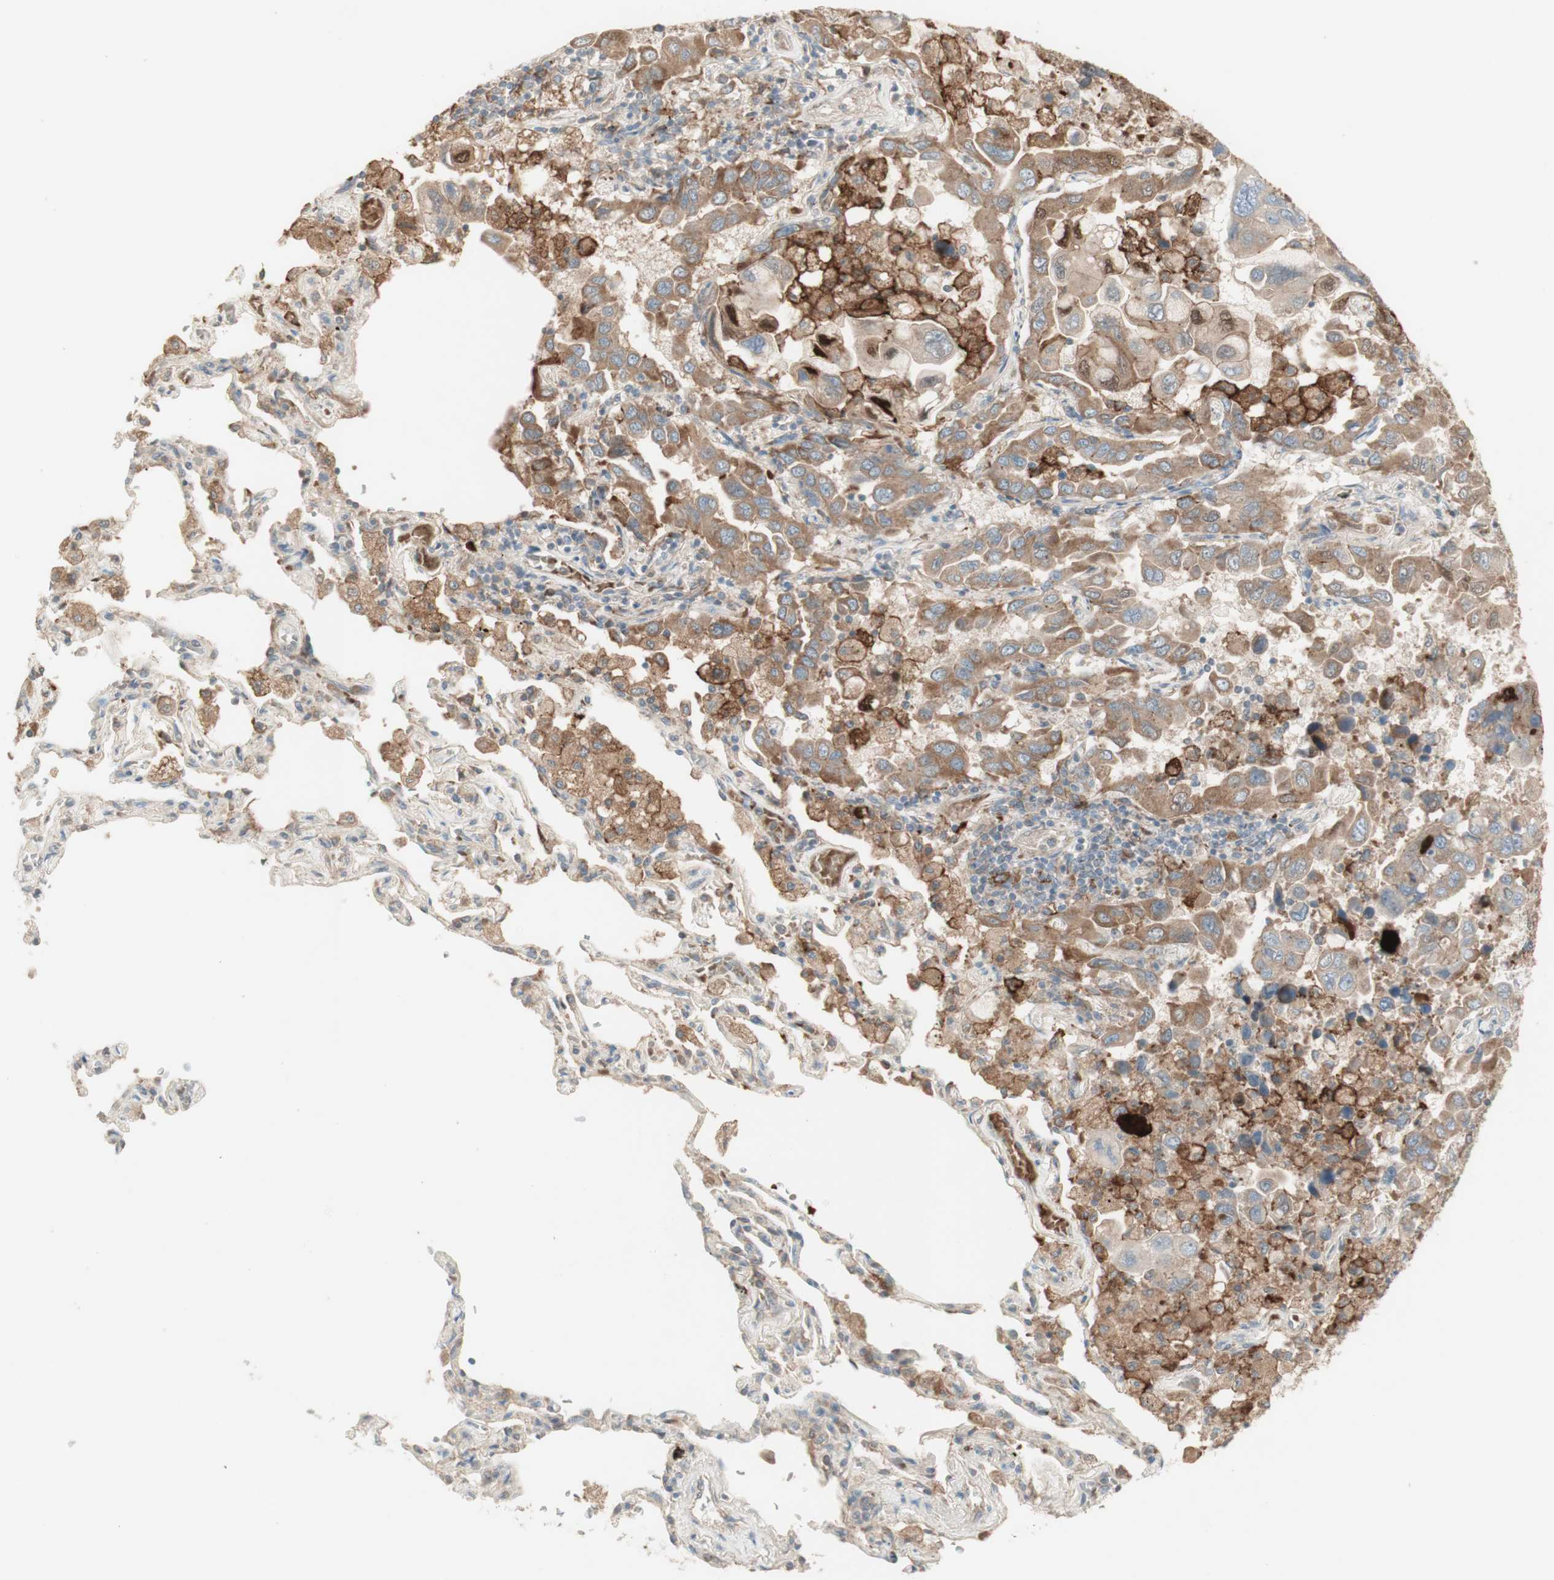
{"staining": {"intensity": "moderate", "quantity": ">75%", "location": "cytoplasmic/membranous"}, "tissue": "lung cancer", "cell_type": "Tumor cells", "image_type": "cancer", "snomed": [{"axis": "morphology", "description": "Adenocarcinoma, NOS"}, {"axis": "topography", "description": "Lung"}], "caption": "A high-resolution micrograph shows immunohistochemistry staining of adenocarcinoma (lung), which exhibits moderate cytoplasmic/membranous expression in about >75% of tumor cells.", "gene": "PTGER4", "patient": {"sex": "male", "age": 64}}